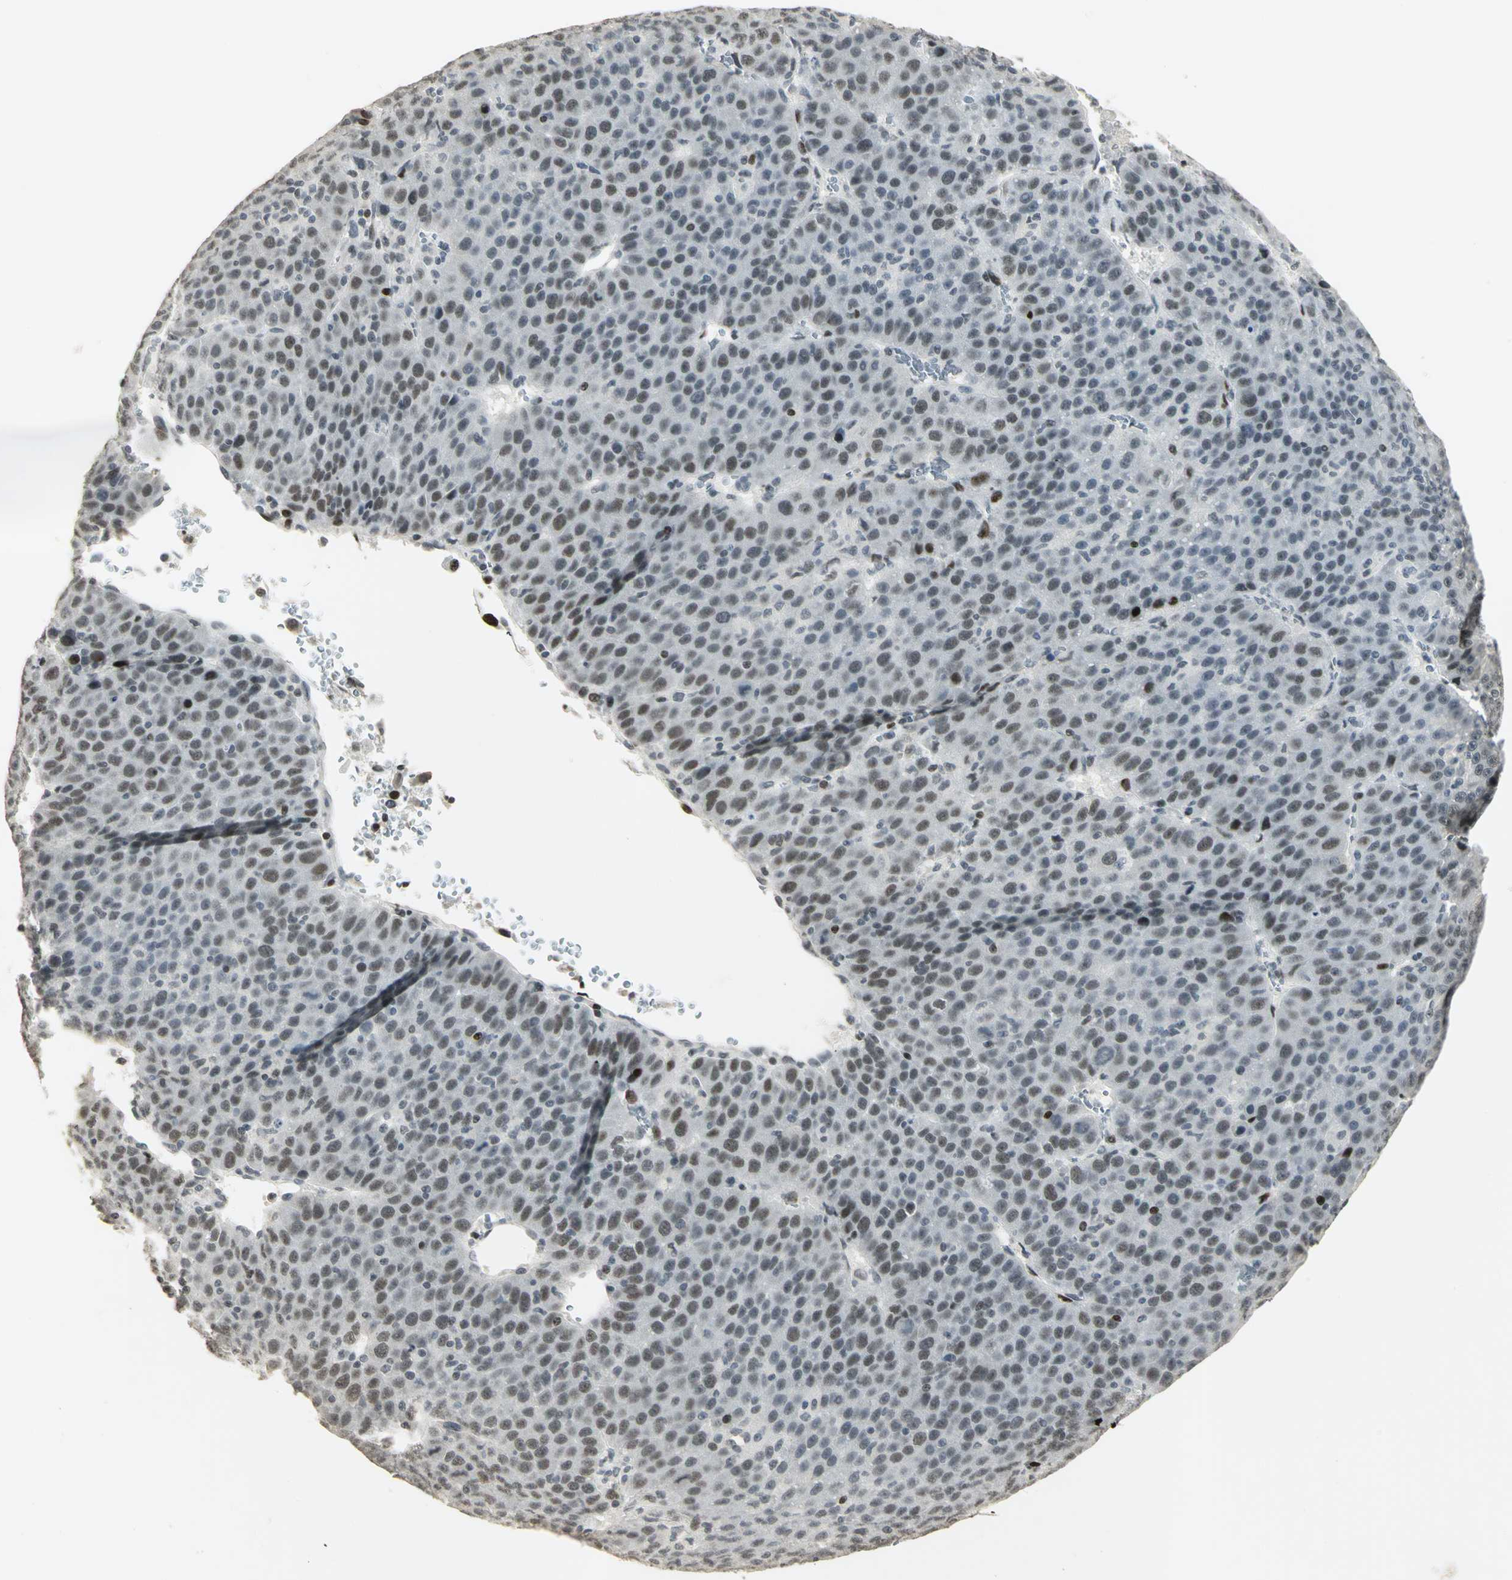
{"staining": {"intensity": "weak", "quantity": "25%-75%", "location": "nuclear"}, "tissue": "liver cancer", "cell_type": "Tumor cells", "image_type": "cancer", "snomed": [{"axis": "morphology", "description": "Carcinoma, Hepatocellular, NOS"}, {"axis": "topography", "description": "Liver"}], "caption": "Protein expression by IHC exhibits weak nuclear positivity in approximately 25%-75% of tumor cells in liver cancer (hepatocellular carcinoma).", "gene": "KDM1A", "patient": {"sex": "female", "age": 53}}